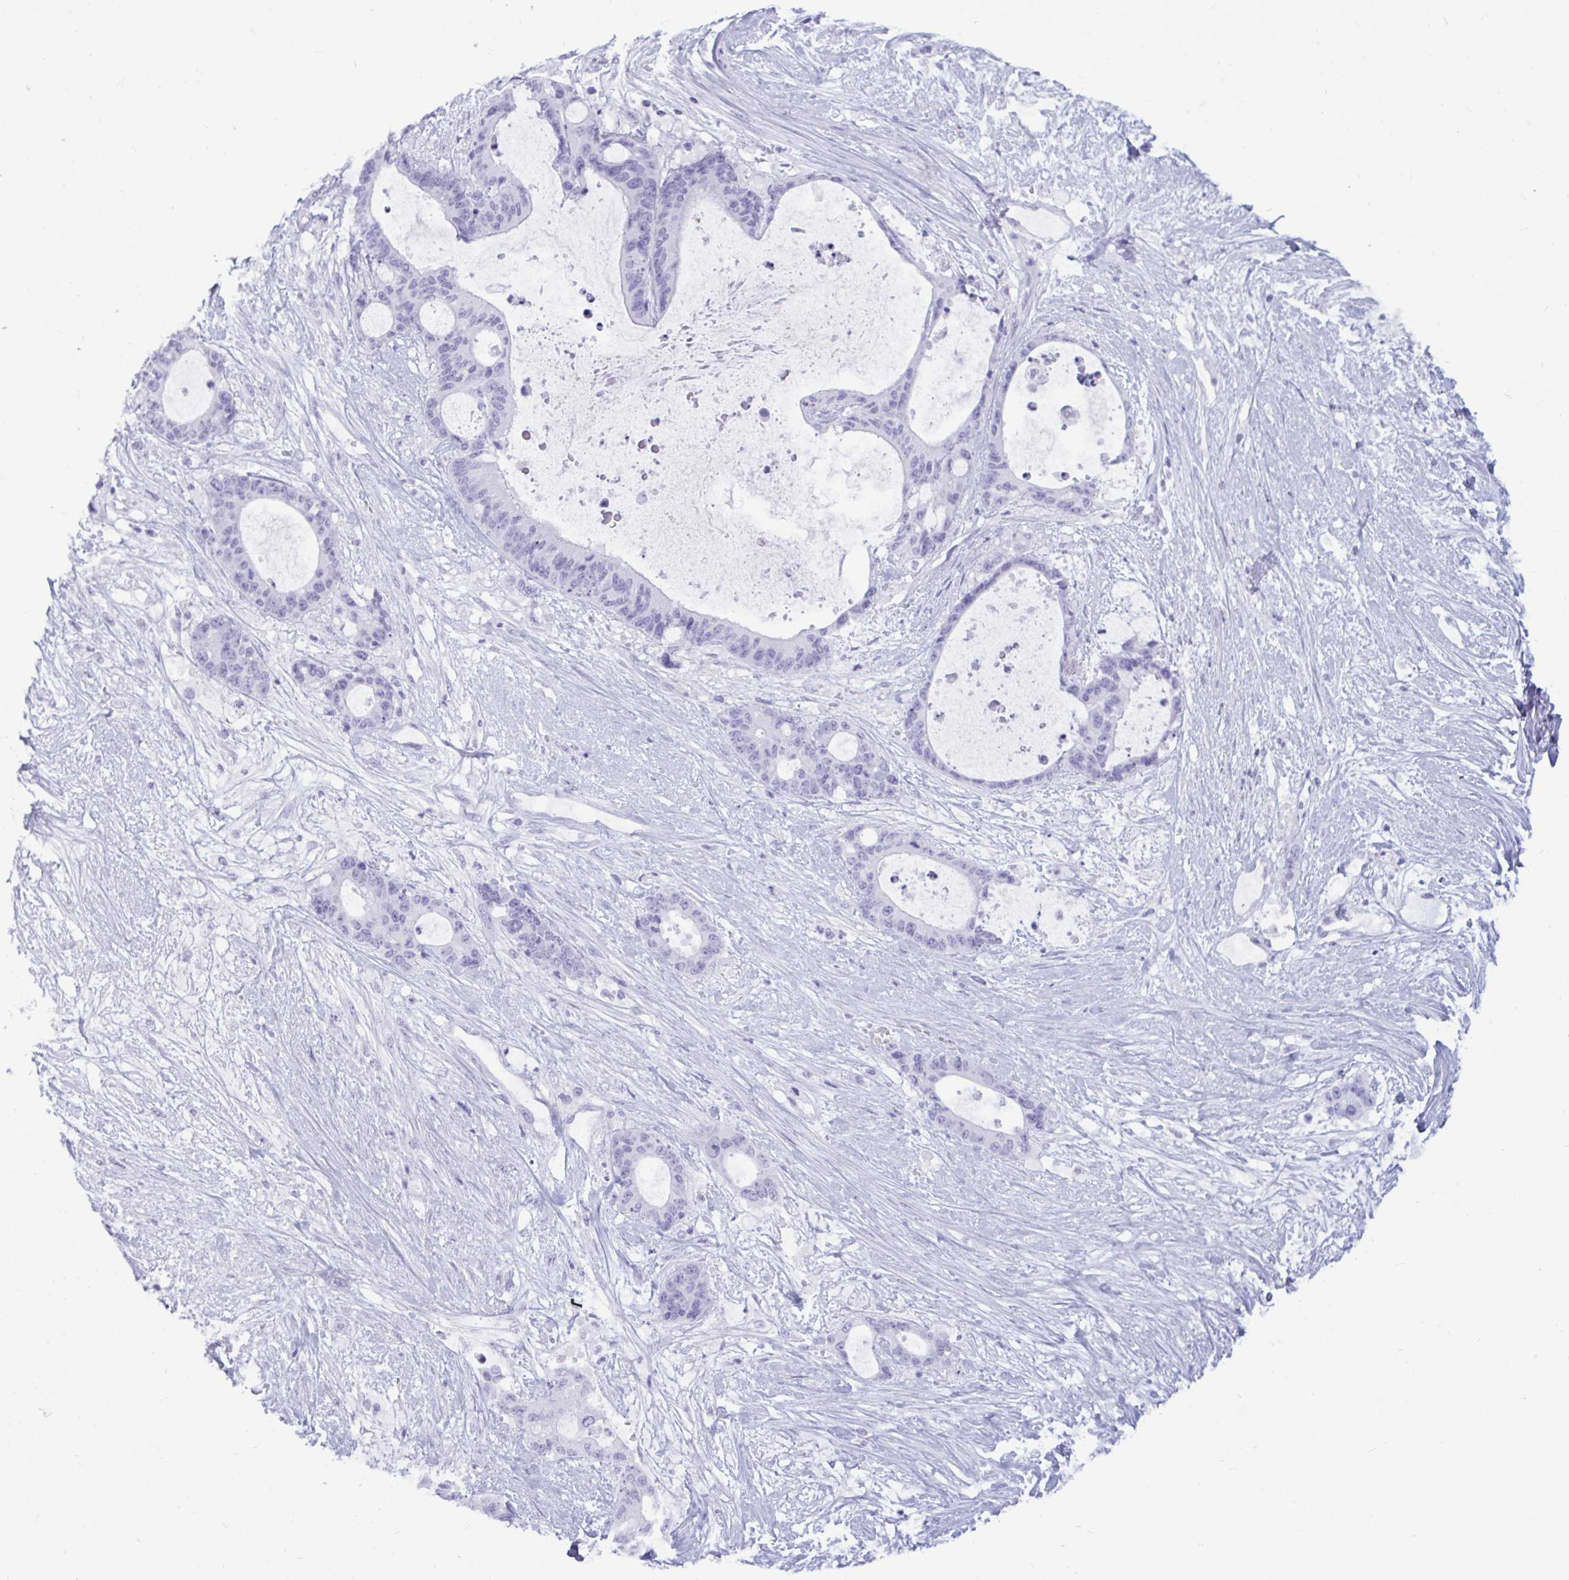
{"staining": {"intensity": "negative", "quantity": "none", "location": "none"}, "tissue": "liver cancer", "cell_type": "Tumor cells", "image_type": "cancer", "snomed": [{"axis": "morphology", "description": "Normal tissue, NOS"}, {"axis": "morphology", "description": "Cholangiocarcinoma"}, {"axis": "topography", "description": "Liver"}, {"axis": "topography", "description": "Peripheral nerve tissue"}], "caption": "An IHC histopathology image of liver cancer (cholangiocarcinoma) is shown. There is no staining in tumor cells of liver cancer (cholangiocarcinoma).", "gene": "ANKRD60", "patient": {"sex": "female", "age": 73}}